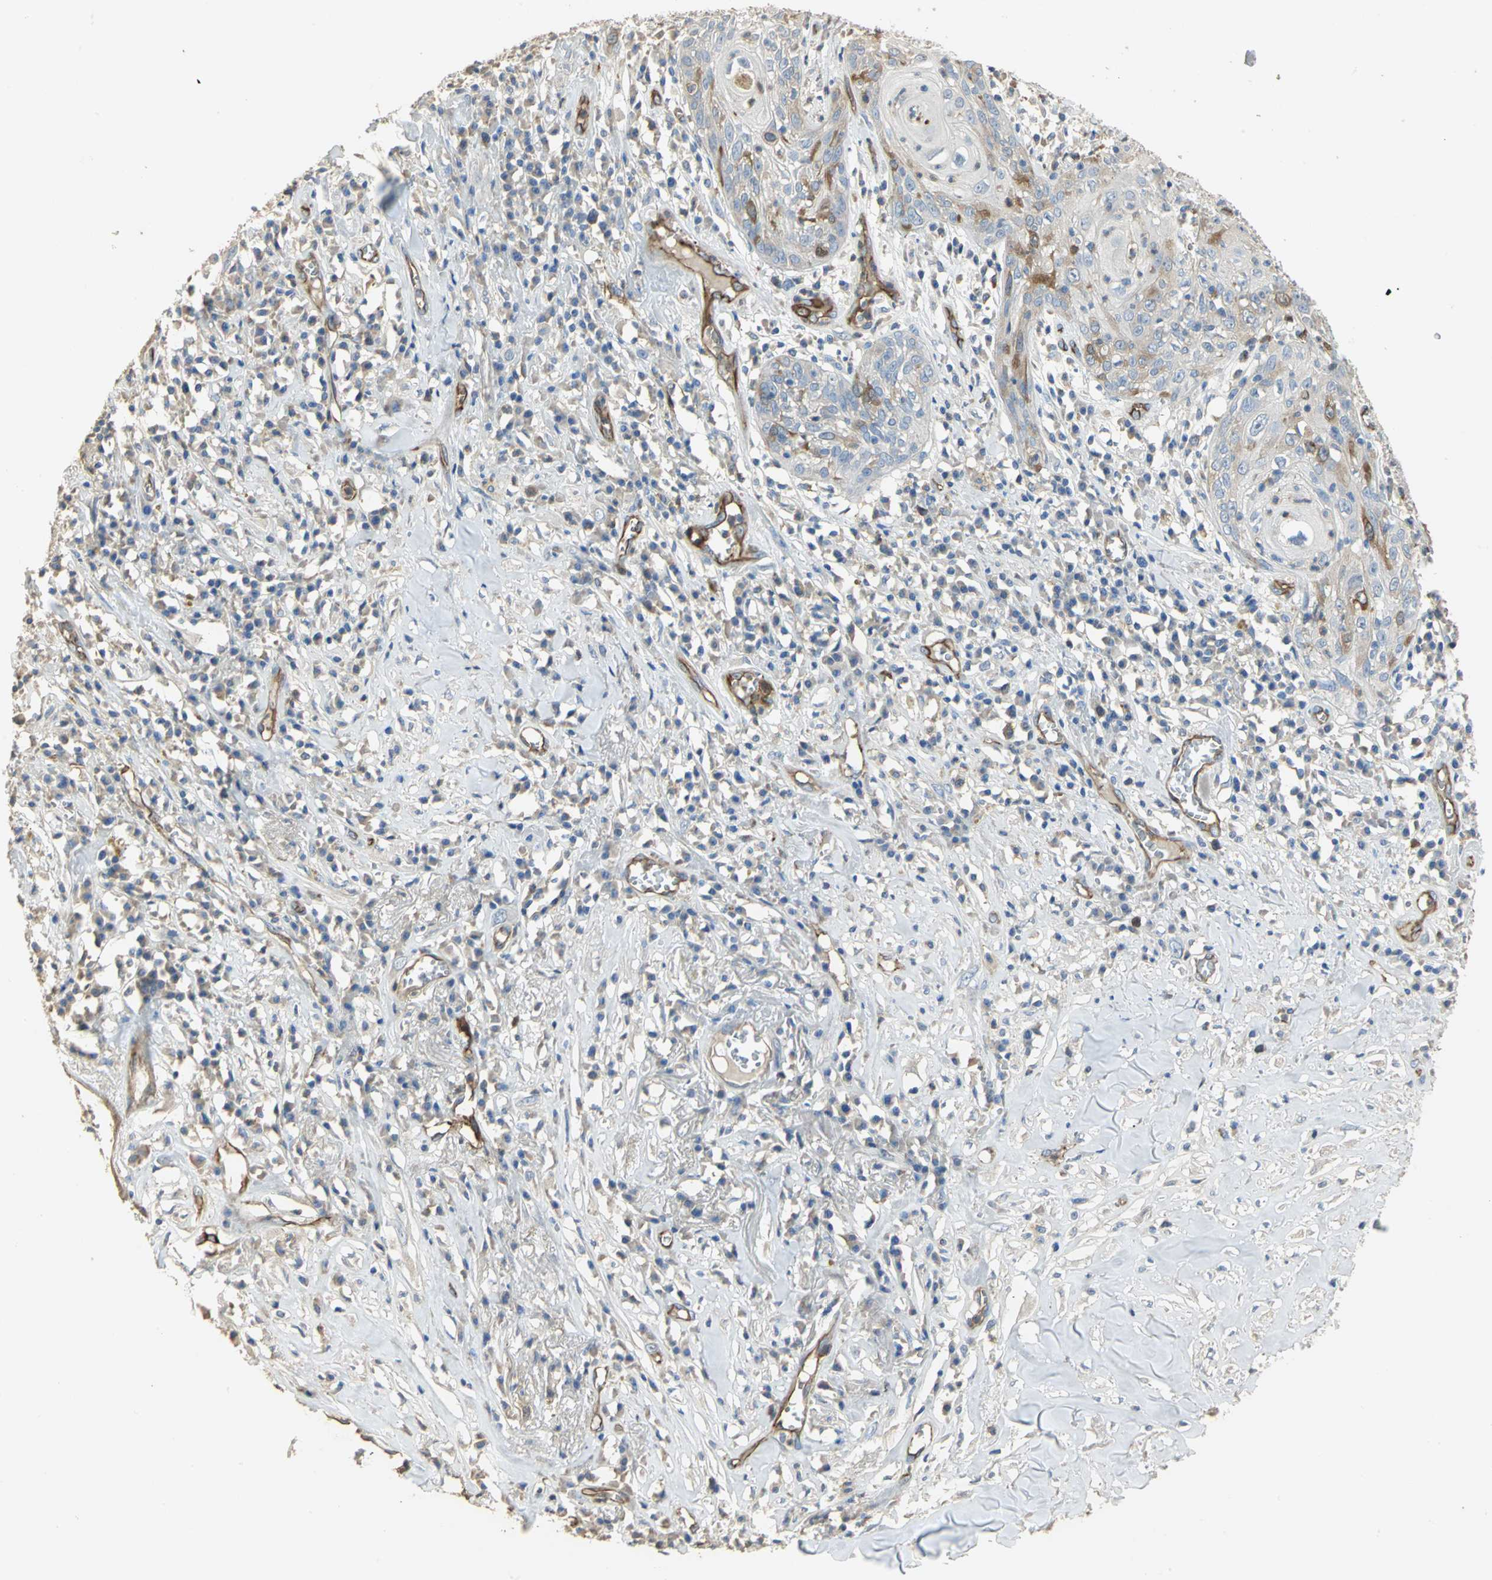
{"staining": {"intensity": "moderate", "quantity": "<25%", "location": "cytoplasmic/membranous"}, "tissue": "skin cancer", "cell_type": "Tumor cells", "image_type": "cancer", "snomed": [{"axis": "morphology", "description": "Squamous cell carcinoma, NOS"}, {"axis": "topography", "description": "Skin"}], "caption": "There is low levels of moderate cytoplasmic/membranous expression in tumor cells of squamous cell carcinoma (skin), as demonstrated by immunohistochemical staining (brown color).", "gene": "DLGAP5", "patient": {"sex": "male", "age": 65}}